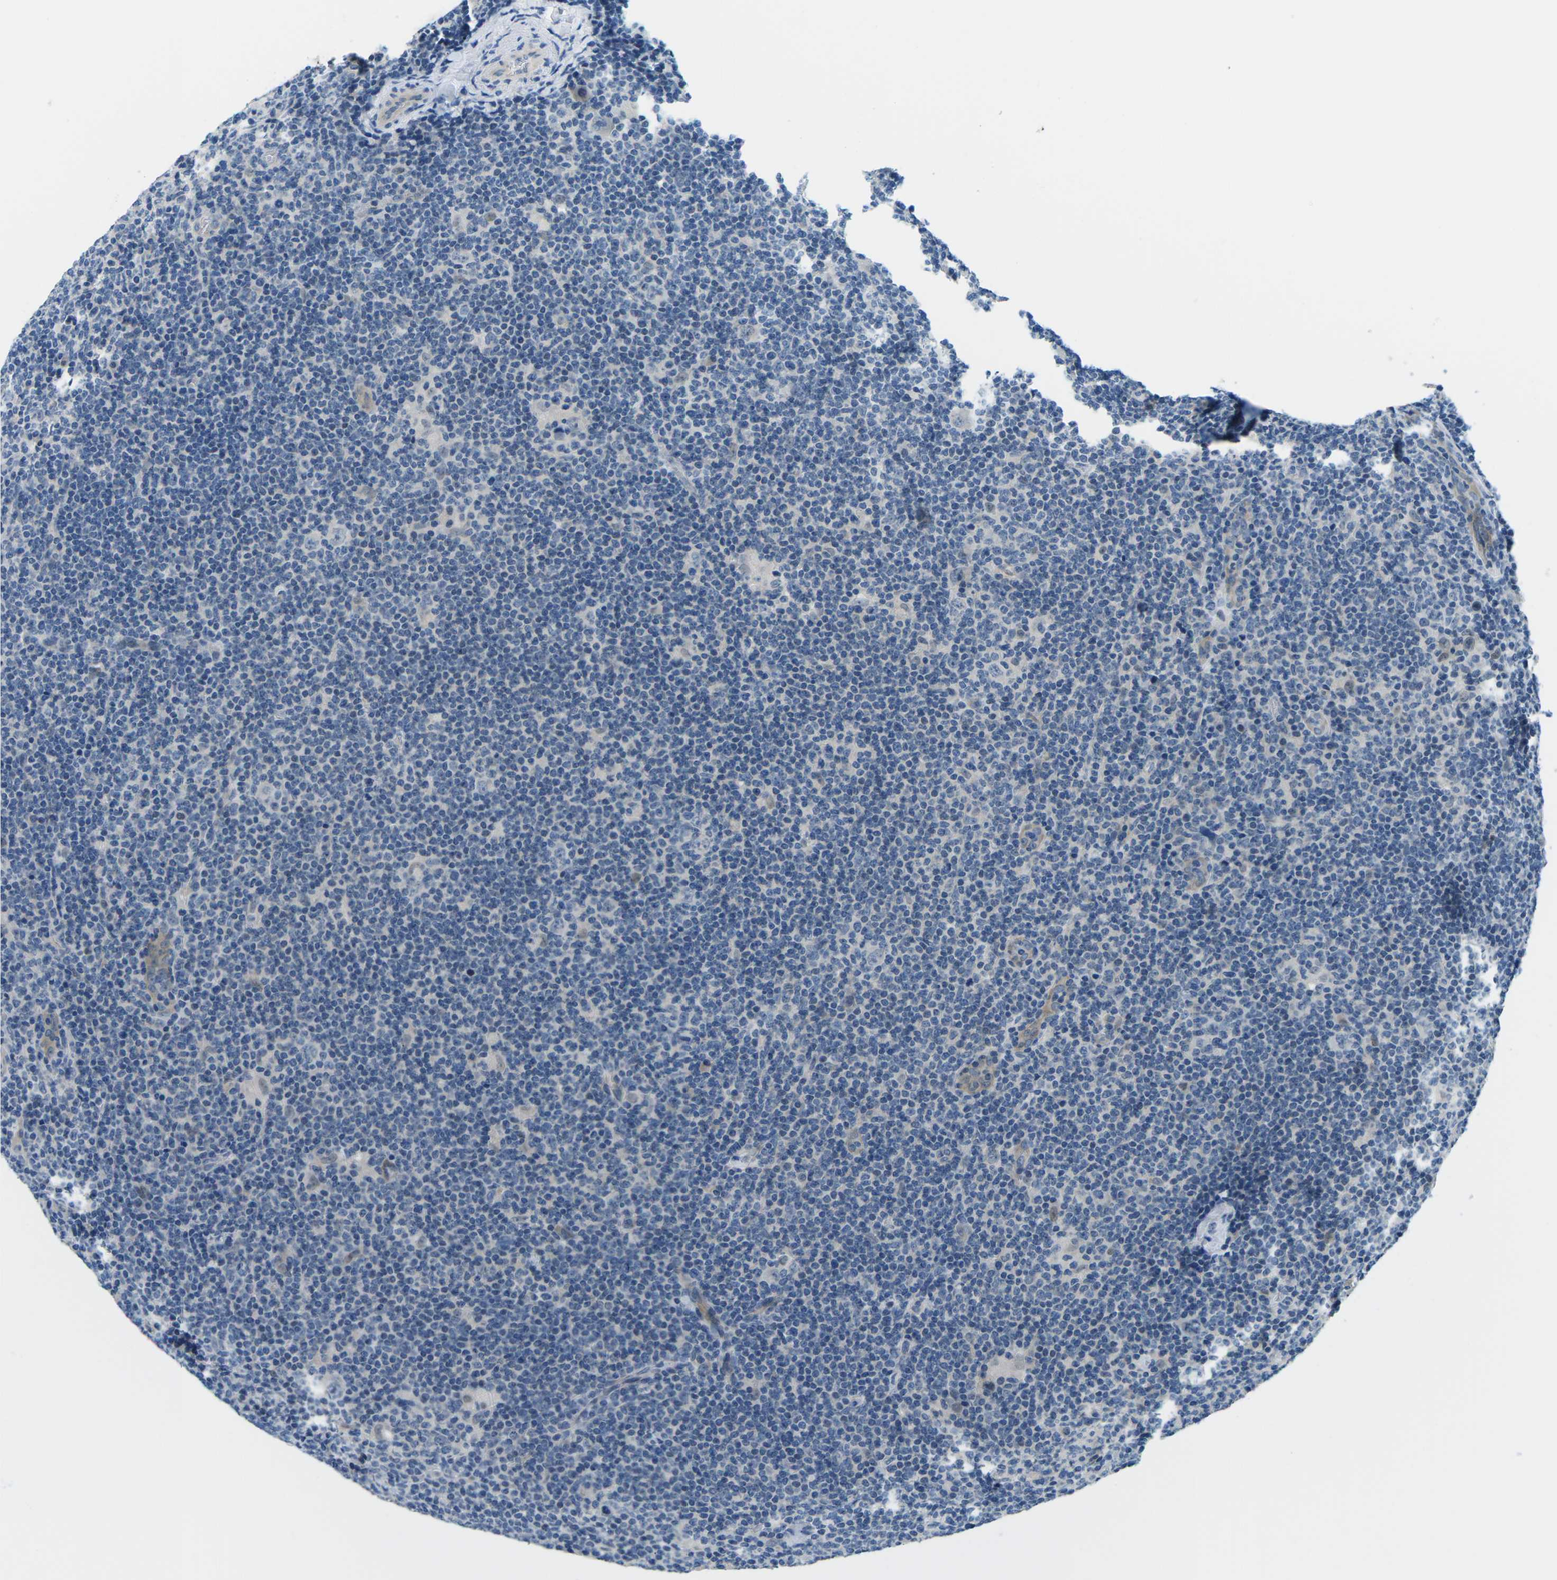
{"staining": {"intensity": "negative", "quantity": "none", "location": "none"}, "tissue": "lymphoma", "cell_type": "Tumor cells", "image_type": "cancer", "snomed": [{"axis": "morphology", "description": "Hodgkin's disease, NOS"}, {"axis": "topography", "description": "Lymph node"}], "caption": "Immunohistochemistry (IHC) image of neoplastic tissue: human Hodgkin's disease stained with DAB (3,3'-diaminobenzidine) reveals no significant protein staining in tumor cells.", "gene": "CTNND1", "patient": {"sex": "female", "age": 57}}